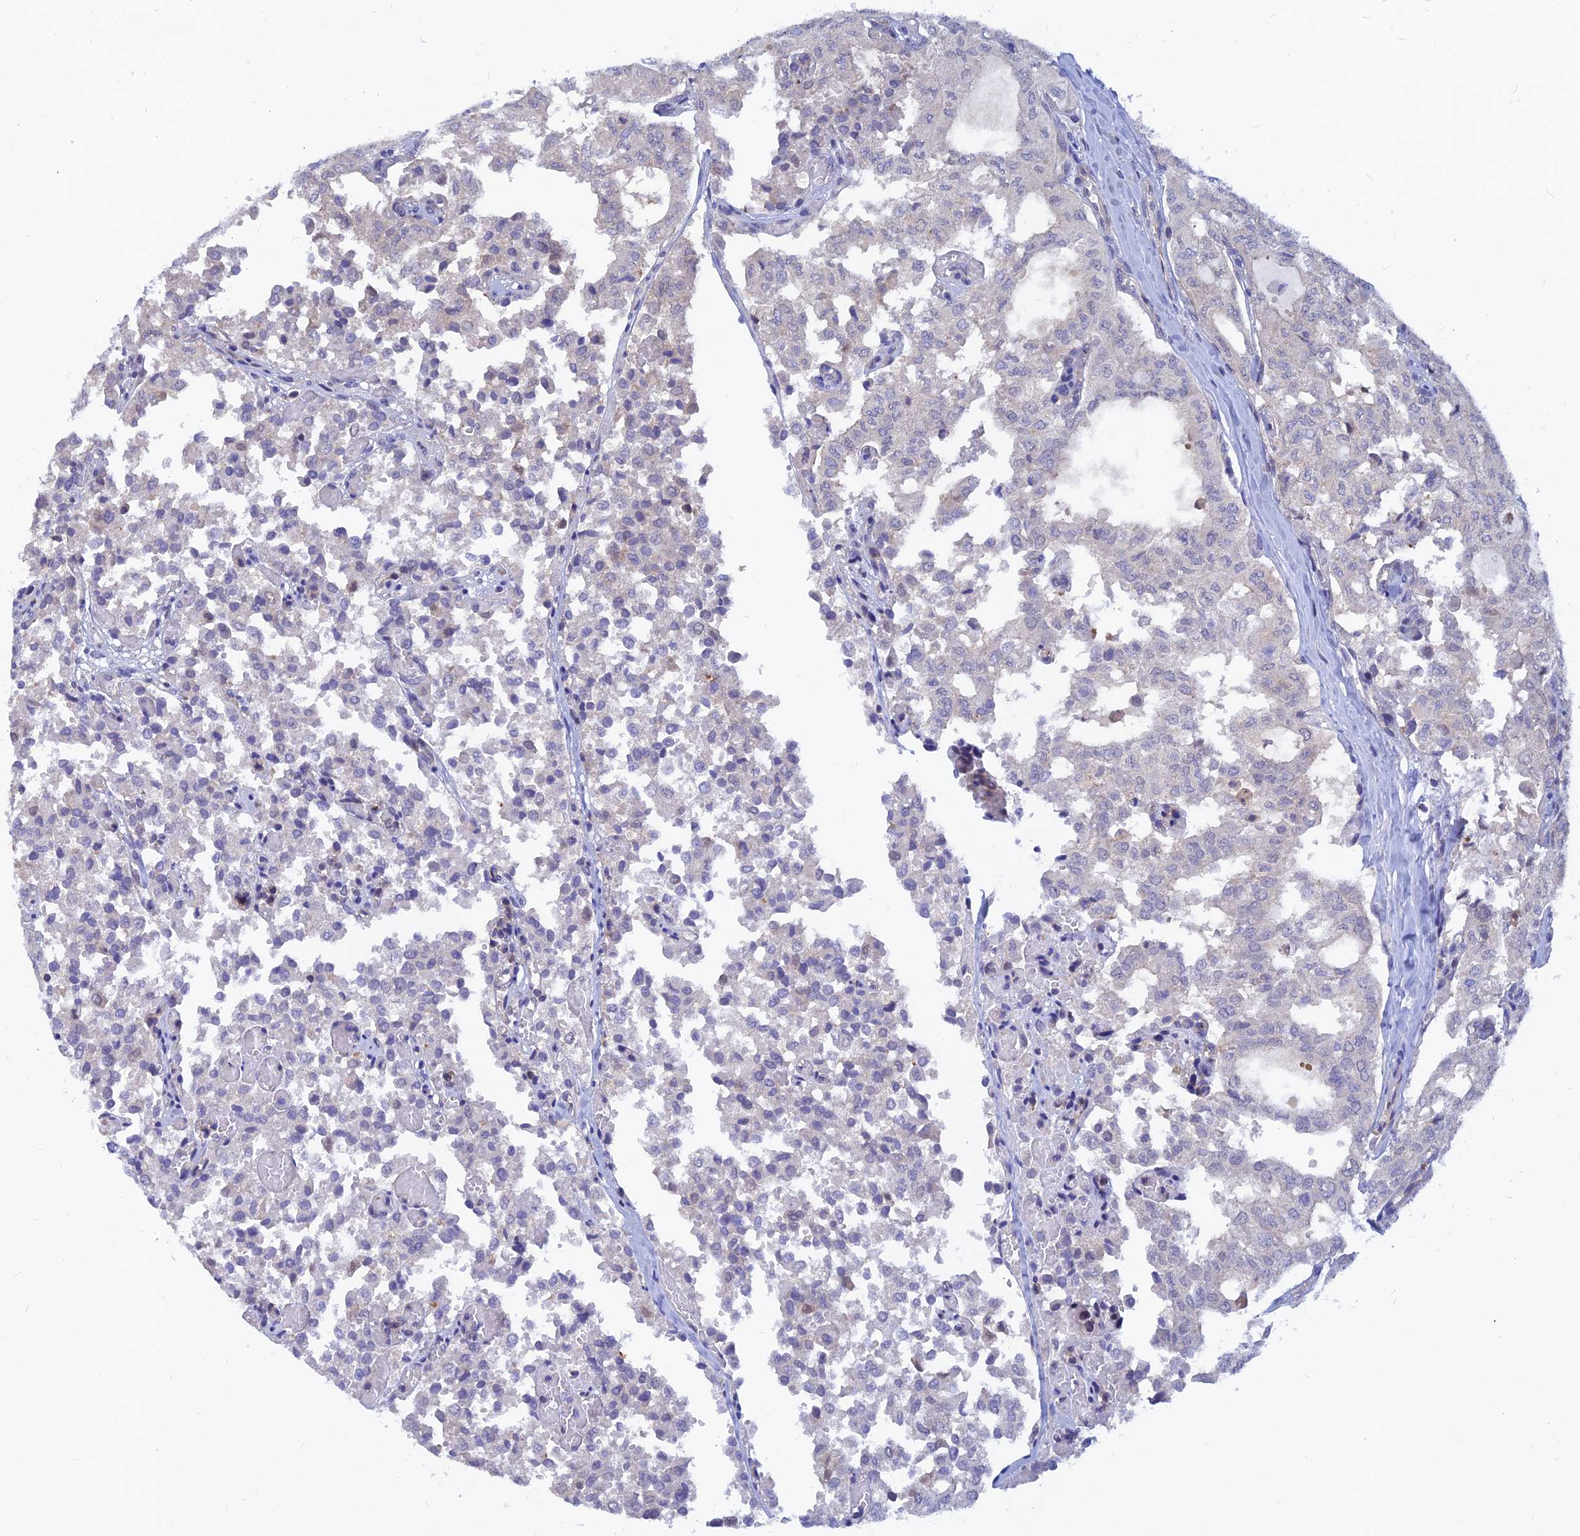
{"staining": {"intensity": "negative", "quantity": "none", "location": "none"}, "tissue": "thyroid cancer", "cell_type": "Tumor cells", "image_type": "cancer", "snomed": [{"axis": "morphology", "description": "Follicular adenoma carcinoma, NOS"}, {"axis": "topography", "description": "Thyroid gland"}], "caption": "Immunohistochemistry histopathology image of neoplastic tissue: thyroid cancer (follicular adenoma carcinoma) stained with DAB (3,3'-diaminobenzidine) demonstrates no significant protein staining in tumor cells.", "gene": "DNAJC16", "patient": {"sex": "male", "age": 75}}